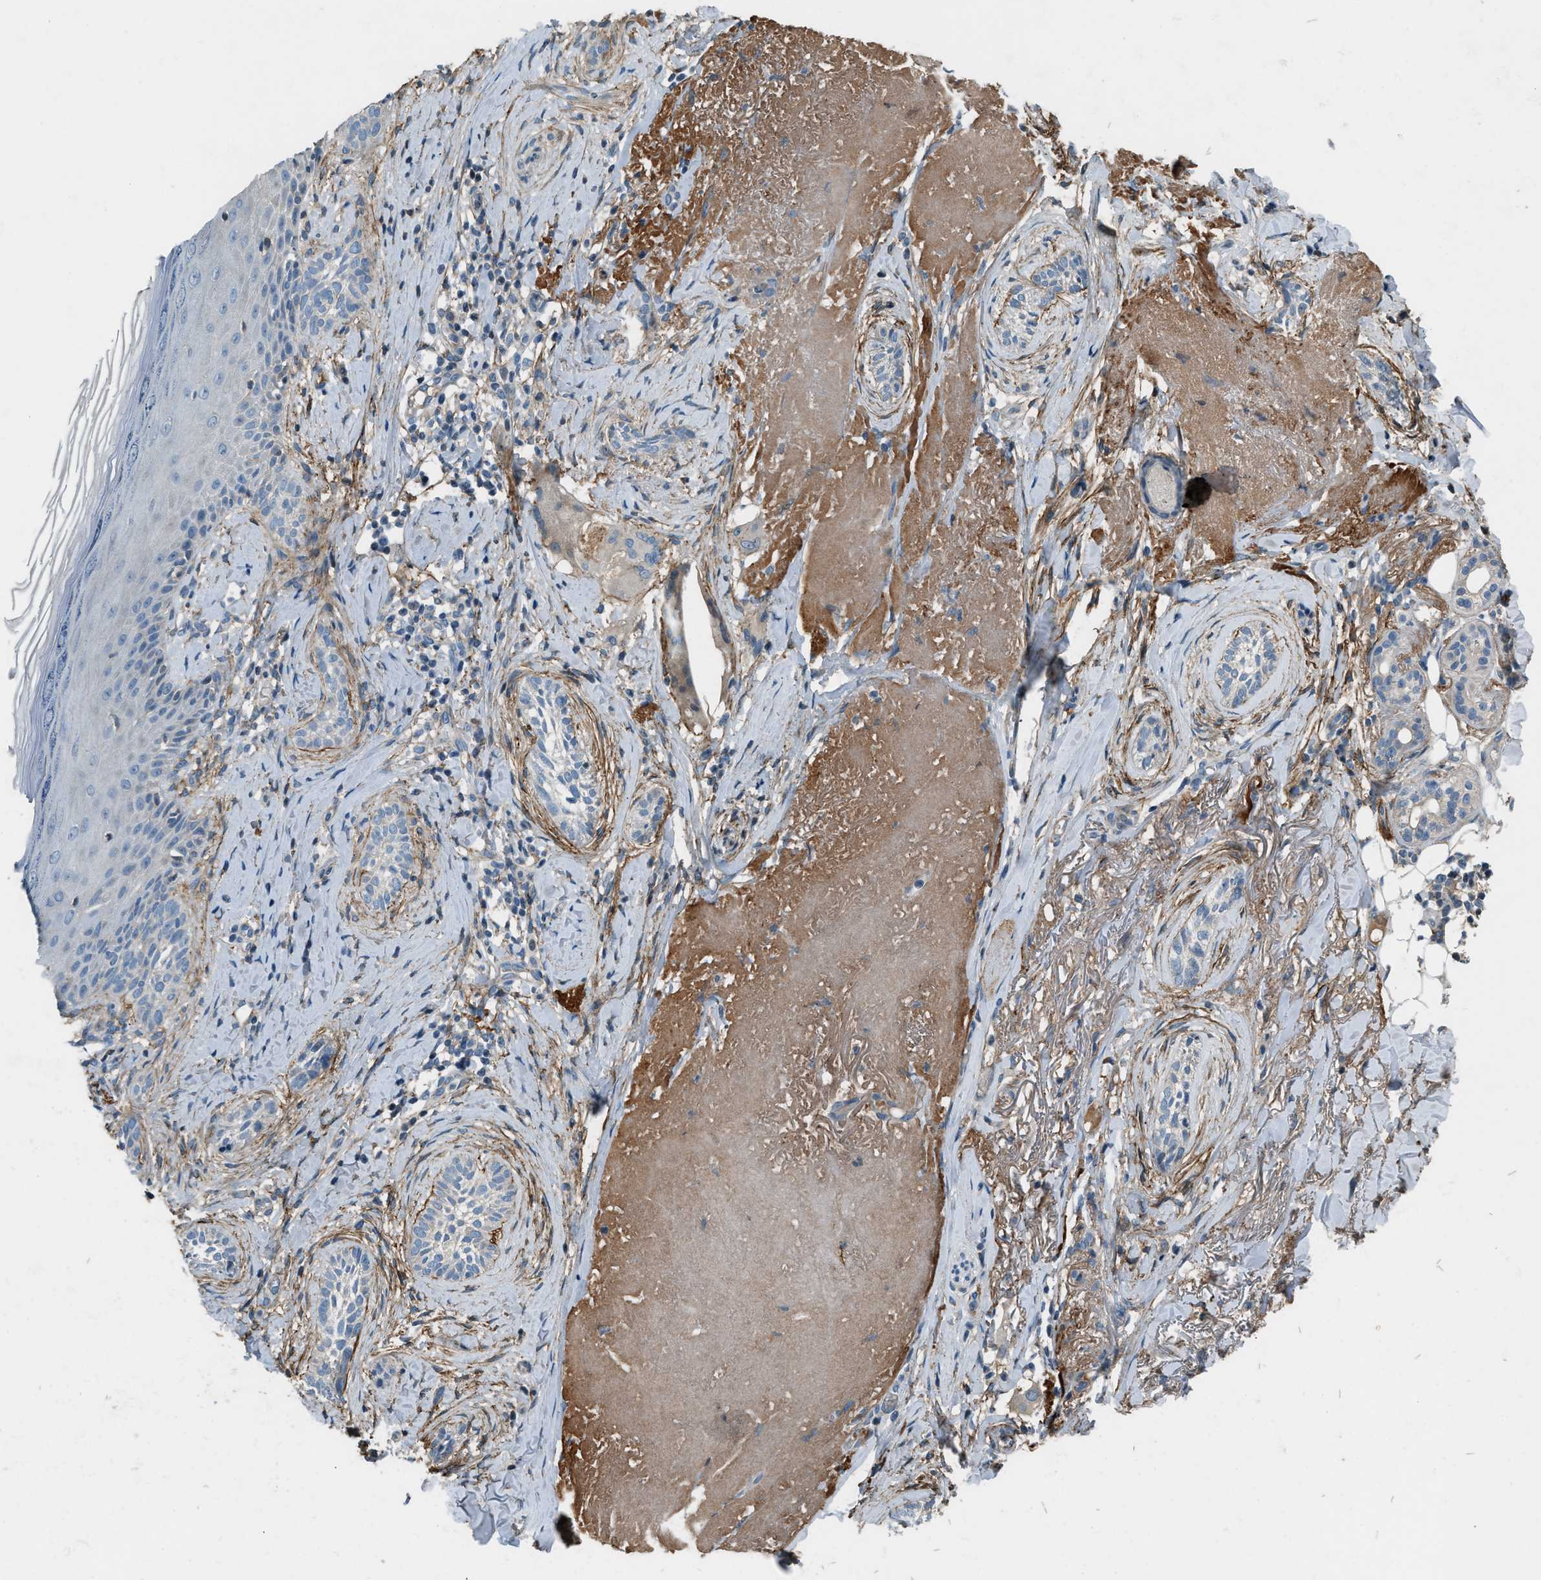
{"staining": {"intensity": "negative", "quantity": "none", "location": "none"}, "tissue": "skin cancer", "cell_type": "Tumor cells", "image_type": "cancer", "snomed": [{"axis": "morphology", "description": "Basal cell carcinoma"}, {"axis": "topography", "description": "Skin"}], "caption": "This image is of basal cell carcinoma (skin) stained with immunohistochemistry to label a protein in brown with the nuclei are counter-stained blue. There is no expression in tumor cells.", "gene": "FBLN2", "patient": {"sex": "female", "age": 88}}